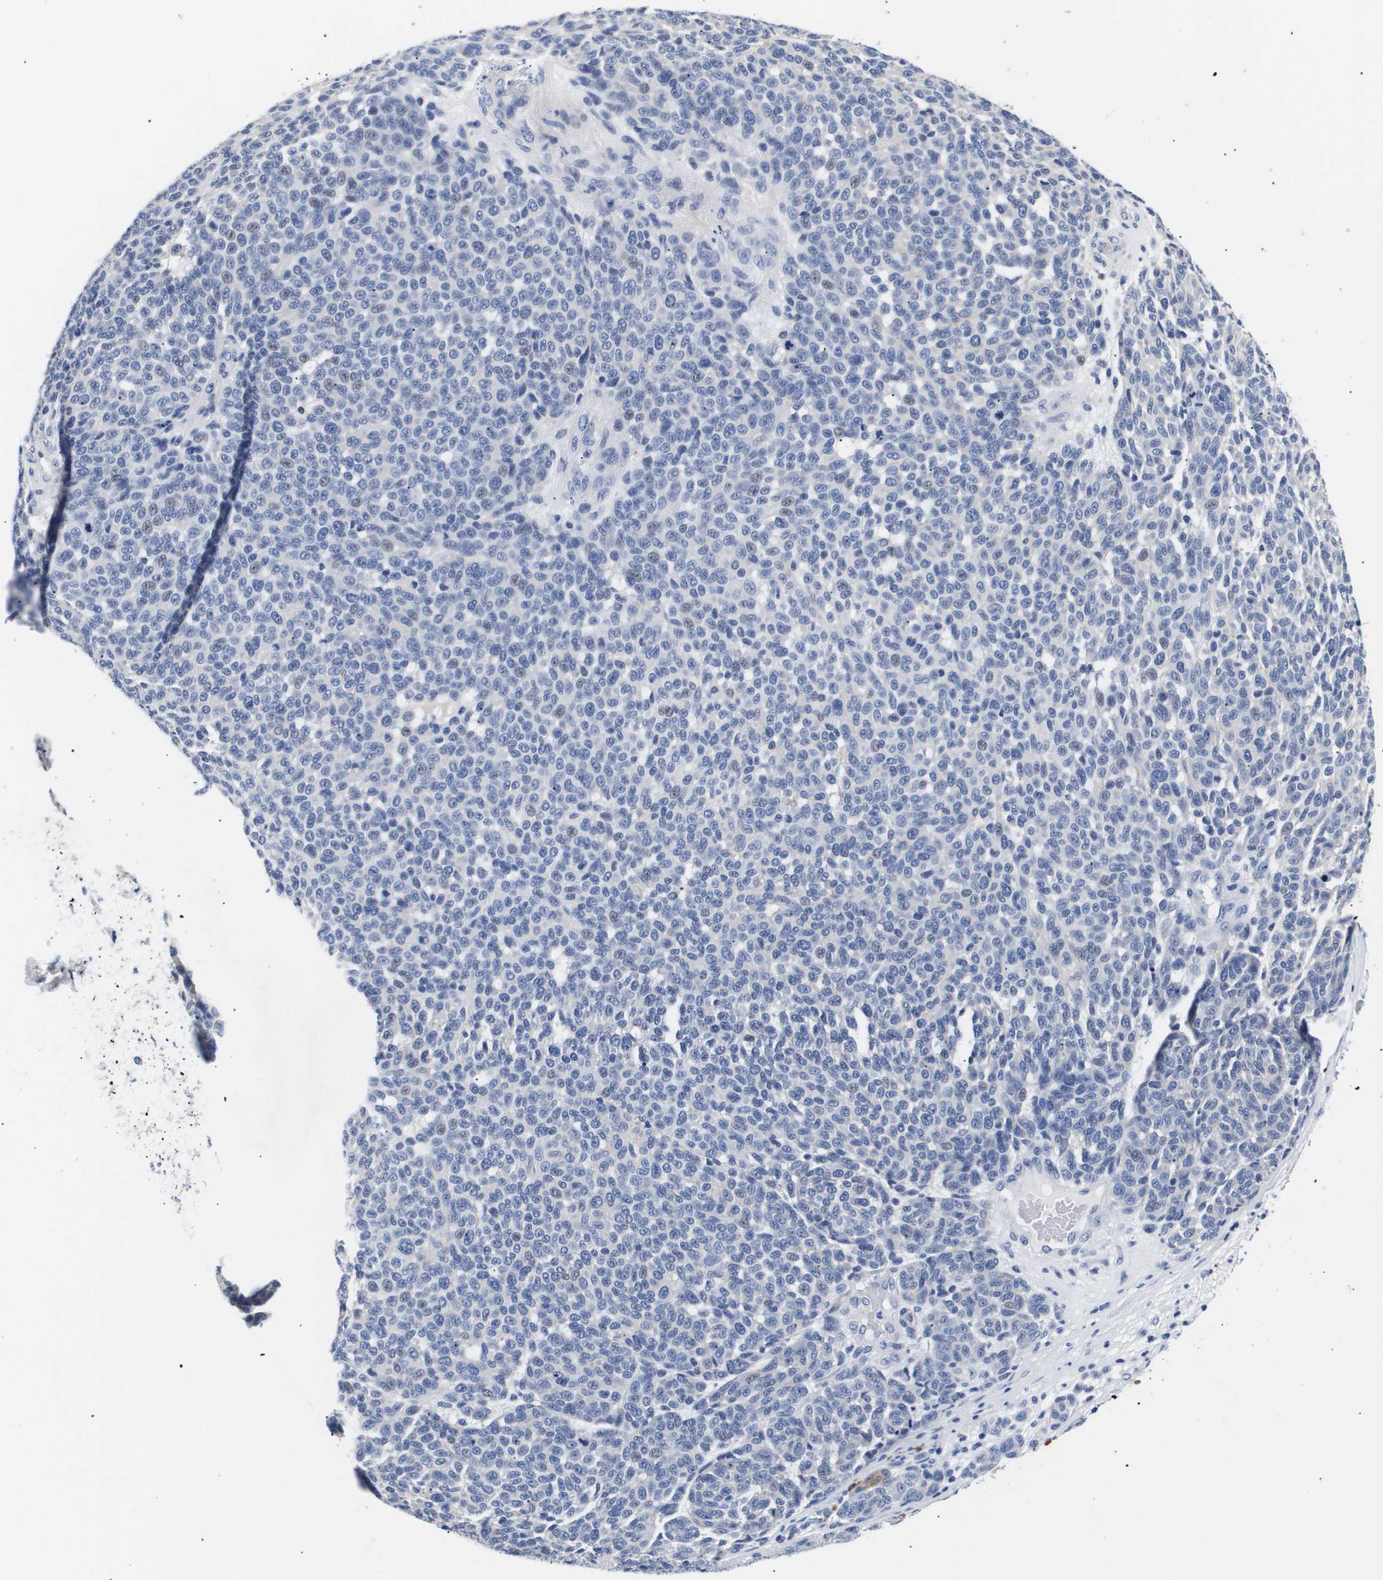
{"staining": {"intensity": "negative", "quantity": "none", "location": "none"}, "tissue": "melanoma", "cell_type": "Tumor cells", "image_type": "cancer", "snomed": [{"axis": "morphology", "description": "Malignant melanoma, NOS"}, {"axis": "topography", "description": "Skin"}], "caption": "Tumor cells are negative for protein expression in human melanoma.", "gene": "ATP6V0A4", "patient": {"sex": "male", "age": 59}}